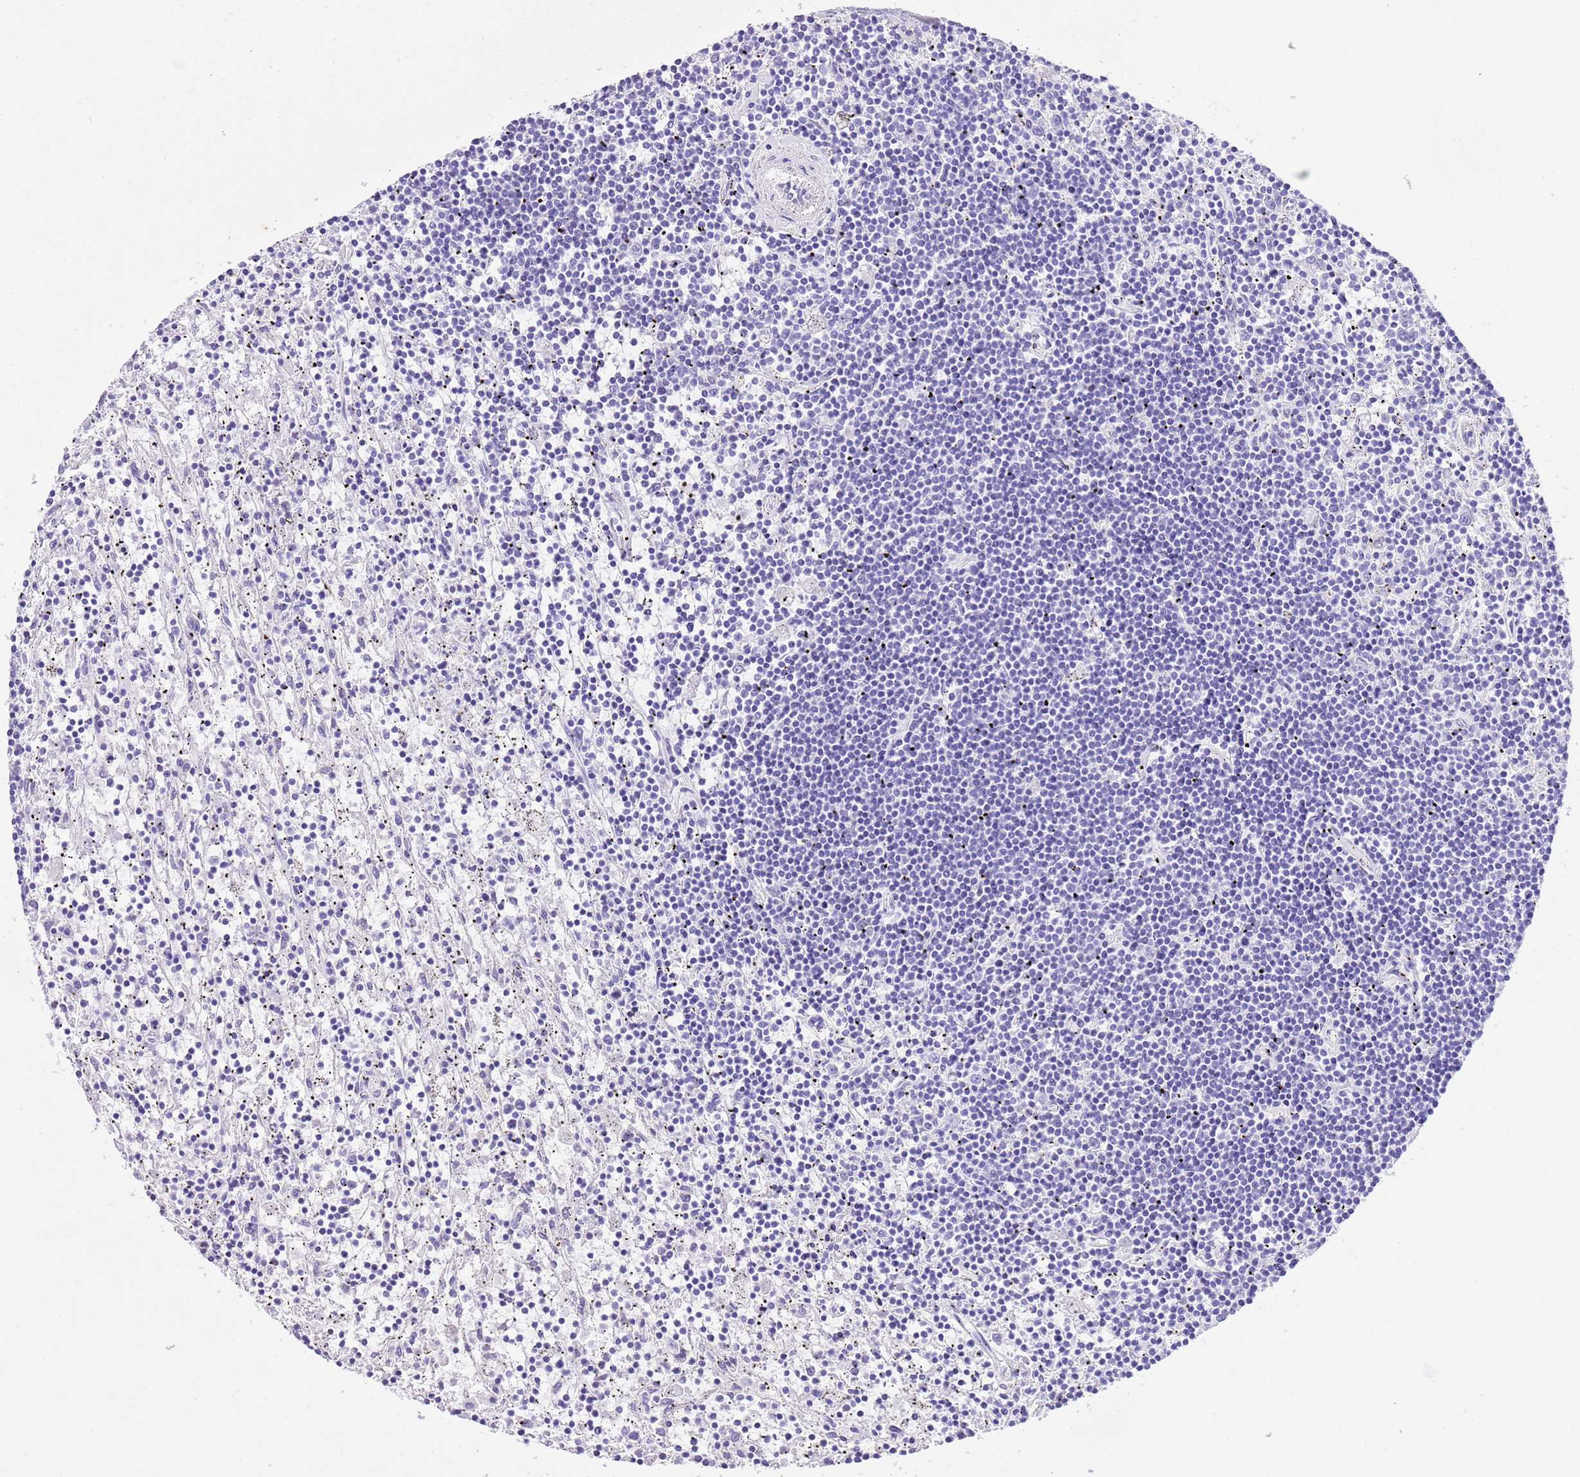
{"staining": {"intensity": "negative", "quantity": "none", "location": "none"}, "tissue": "lymphoma", "cell_type": "Tumor cells", "image_type": "cancer", "snomed": [{"axis": "morphology", "description": "Malignant lymphoma, non-Hodgkin's type, Low grade"}, {"axis": "topography", "description": "Spleen"}], "caption": "Immunohistochemistry (IHC) of lymphoma shows no expression in tumor cells. (Stains: DAB immunohistochemistry (IHC) with hematoxylin counter stain, Microscopy: brightfield microscopy at high magnification).", "gene": "TMEM185B", "patient": {"sex": "male", "age": 76}}